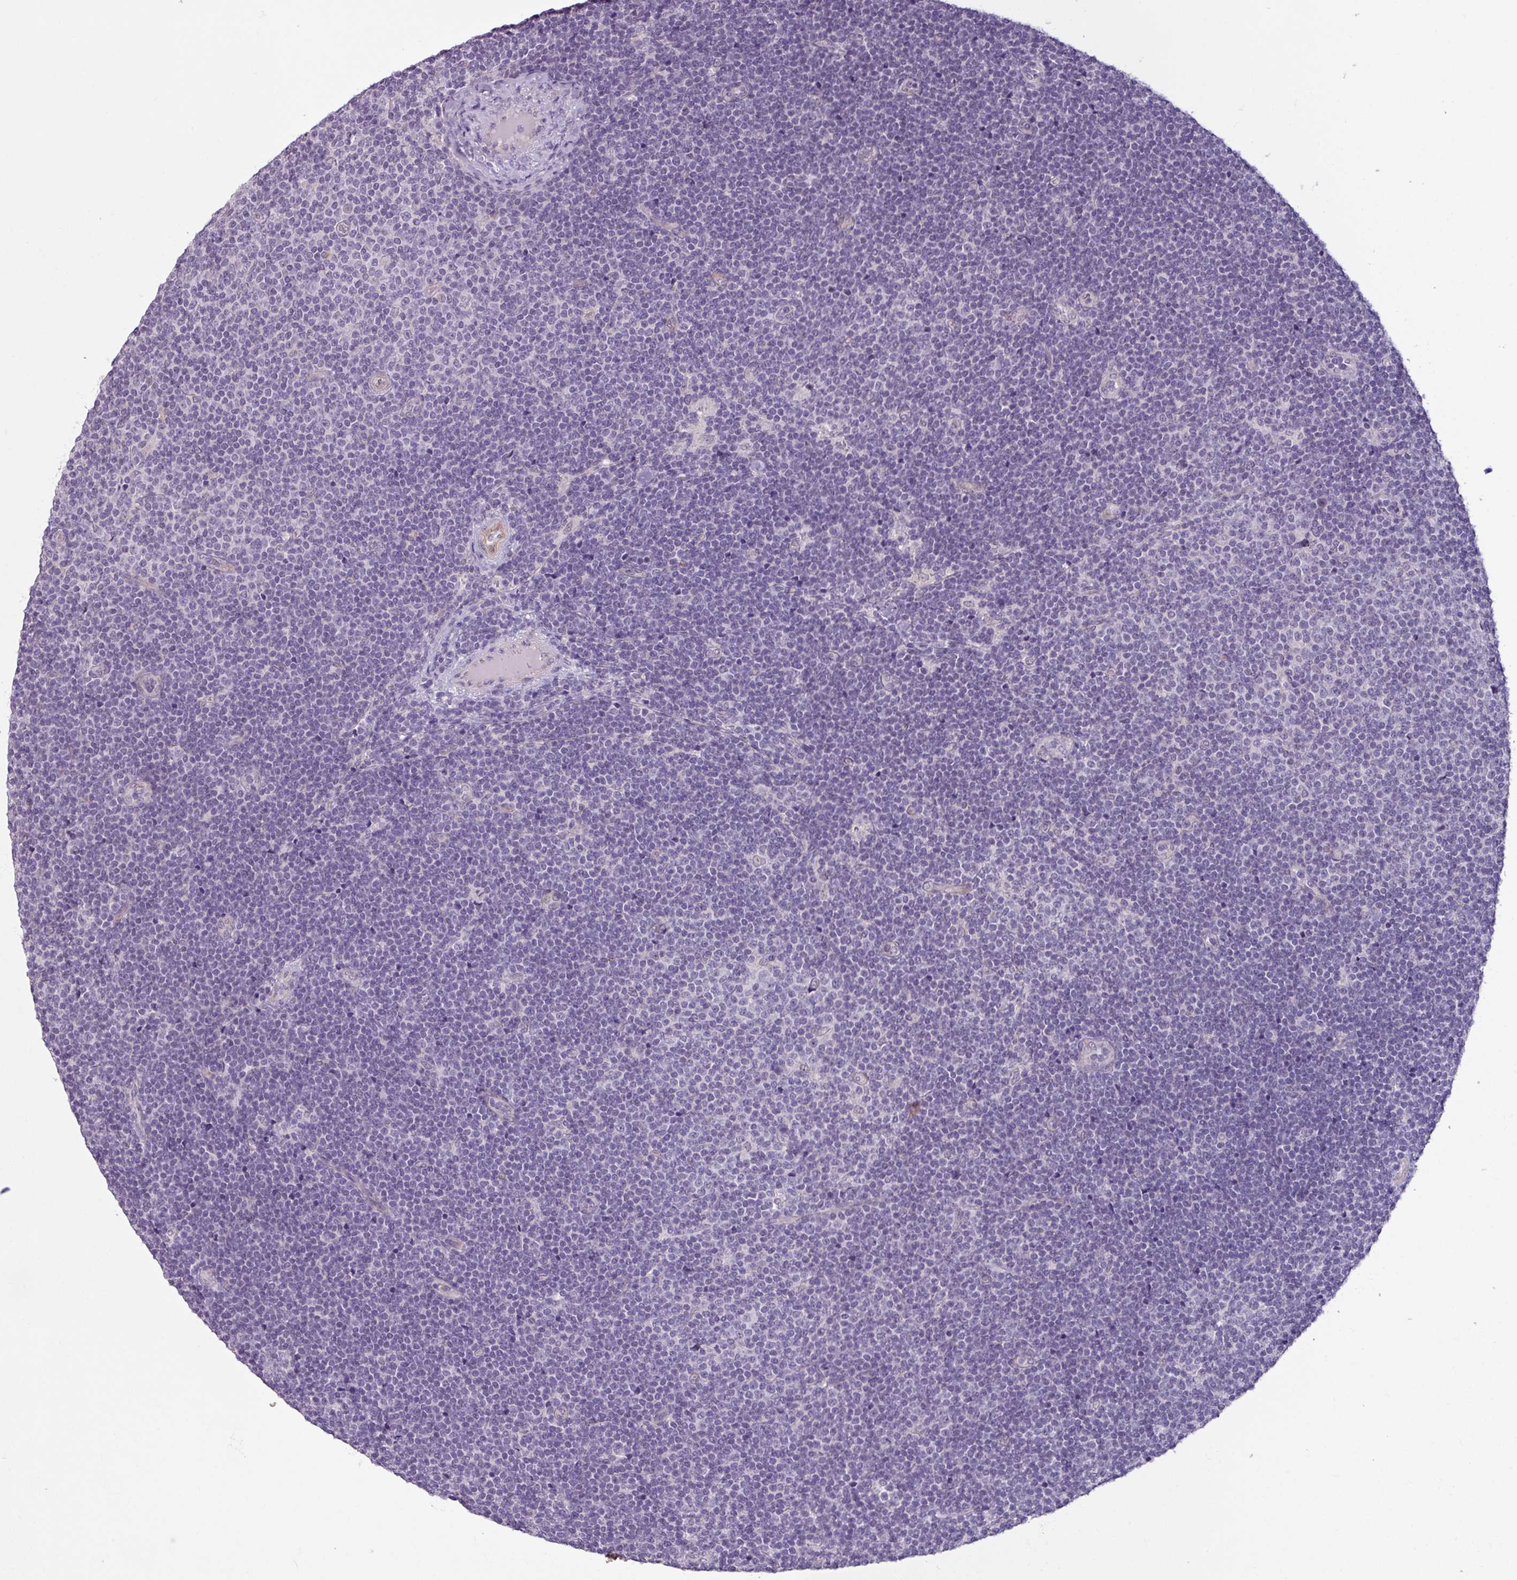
{"staining": {"intensity": "negative", "quantity": "none", "location": "none"}, "tissue": "lymphoma", "cell_type": "Tumor cells", "image_type": "cancer", "snomed": [{"axis": "morphology", "description": "Malignant lymphoma, non-Hodgkin's type, Low grade"}, {"axis": "topography", "description": "Lymph node"}], "caption": "IHC histopathology image of human lymphoma stained for a protein (brown), which reveals no staining in tumor cells.", "gene": "UVSSA", "patient": {"sex": "male", "age": 48}}